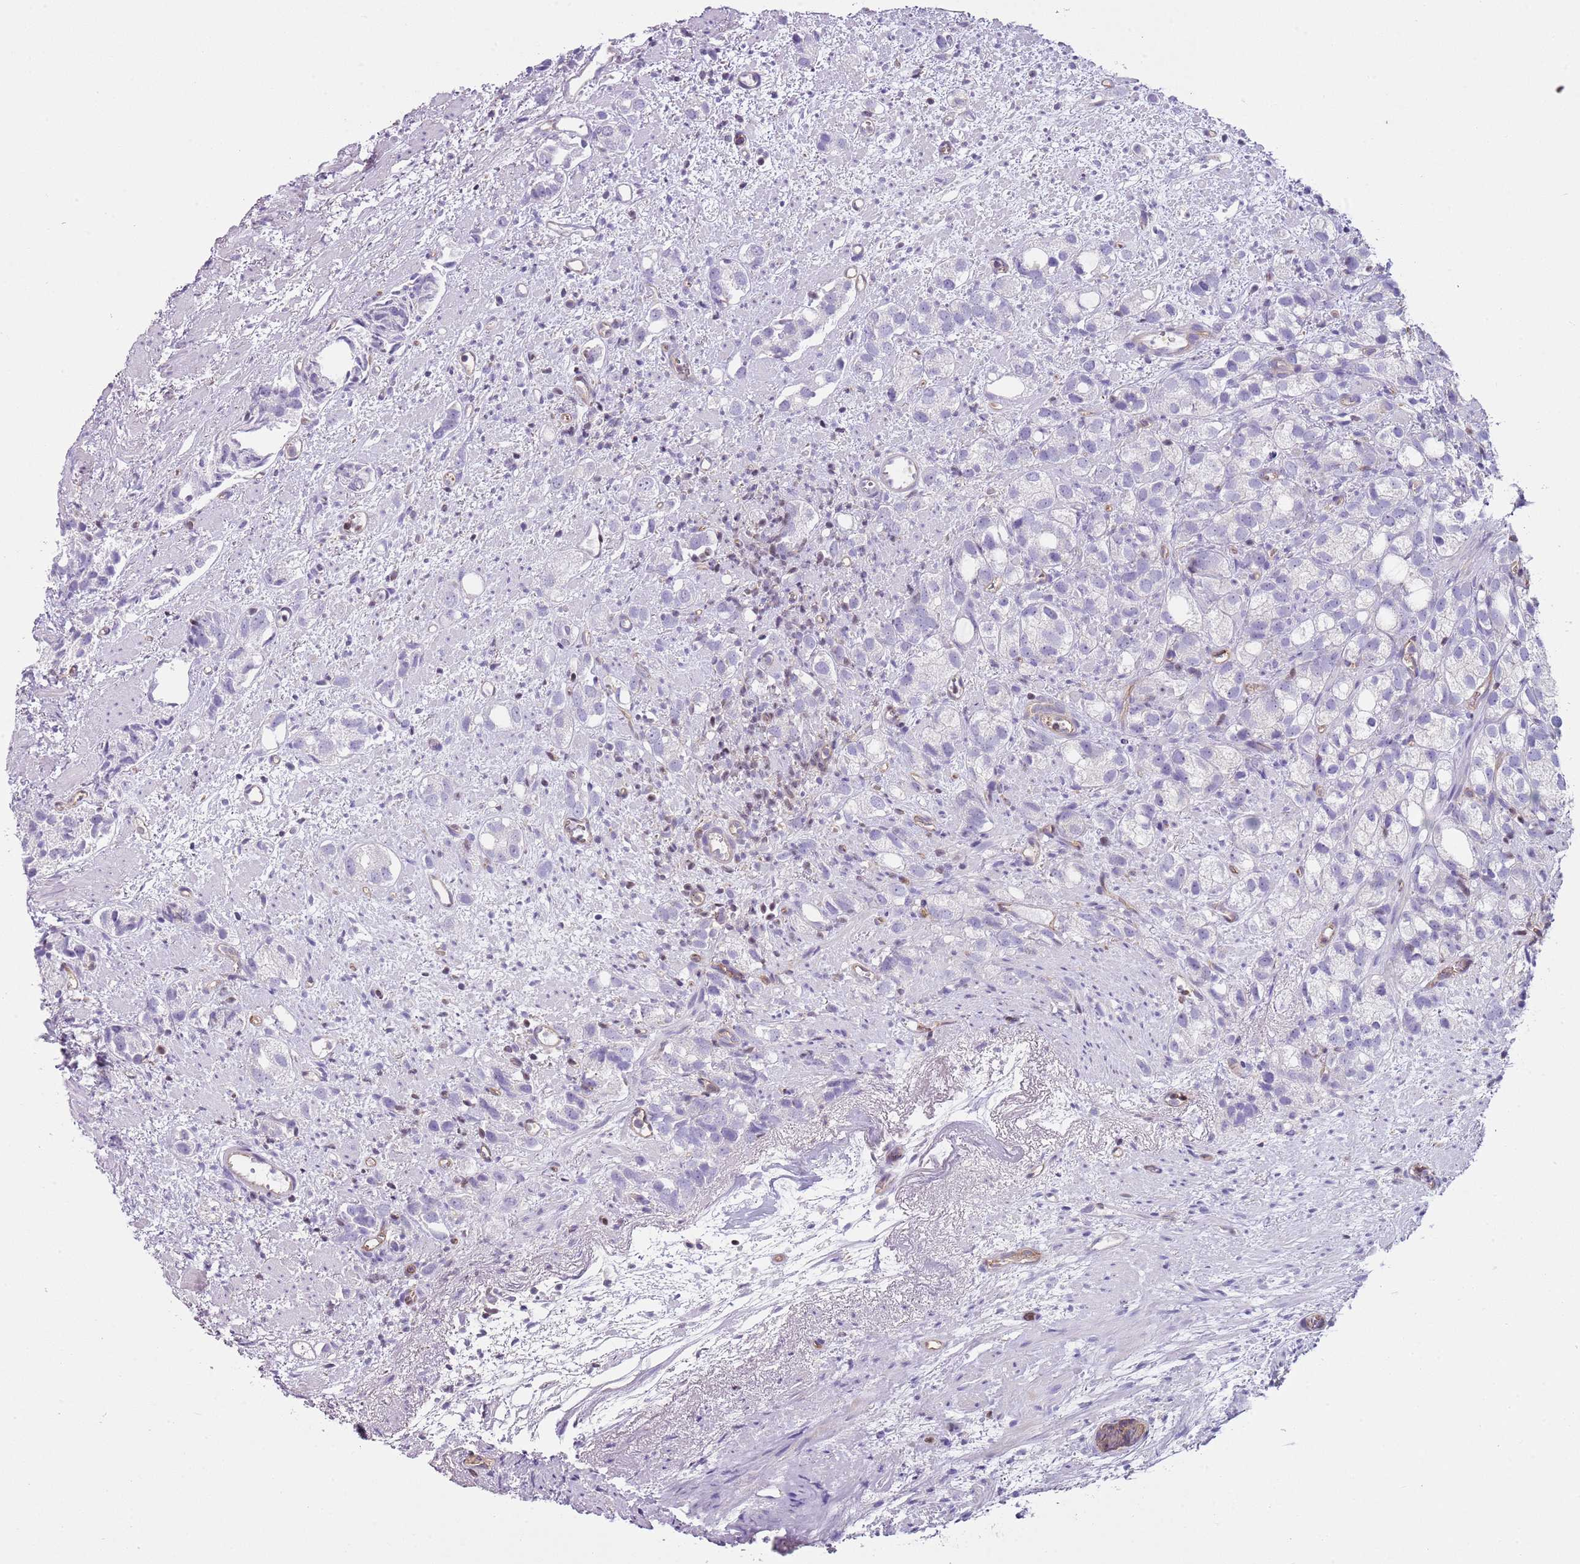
{"staining": {"intensity": "negative", "quantity": "none", "location": "none"}, "tissue": "prostate cancer", "cell_type": "Tumor cells", "image_type": "cancer", "snomed": [{"axis": "morphology", "description": "Adenocarcinoma, High grade"}, {"axis": "topography", "description": "Prostate"}], "caption": "Protein analysis of prostate high-grade adenocarcinoma displays no significant expression in tumor cells.", "gene": "GNAI3", "patient": {"sex": "male", "age": 82}}